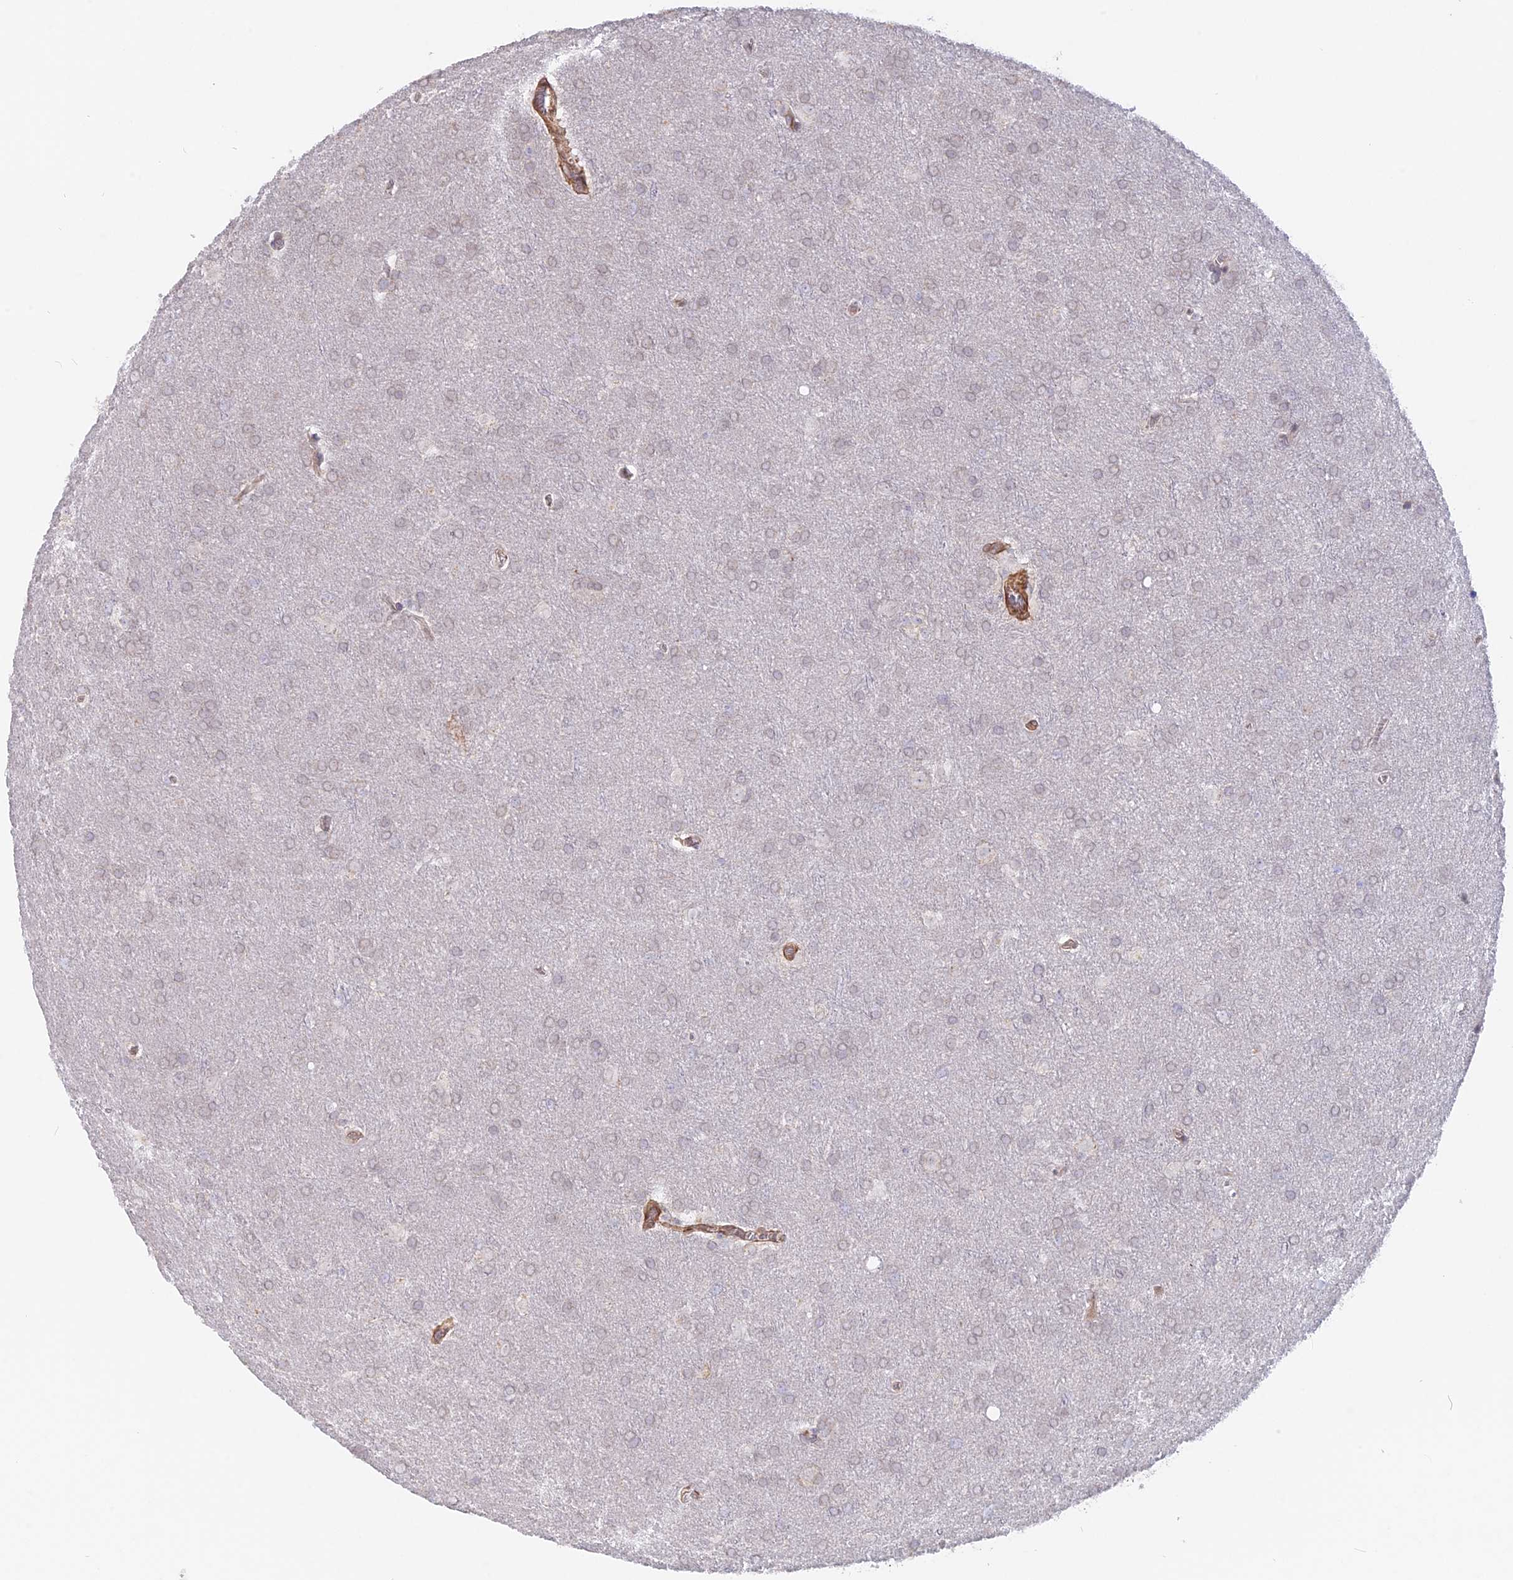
{"staining": {"intensity": "negative", "quantity": "none", "location": "none"}, "tissue": "glioma", "cell_type": "Tumor cells", "image_type": "cancer", "snomed": [{"axis": "morphology", "description": "Glioma, malignant, Low grade"}, {"axis": "topography", "description": "Brain"}], "caption": "The immunohistochemistry (IHC) photomicrograph has no significant staining in tumor cells of glioma tissue.", "gene": "CCDC154", "patient": {"sex": "female", "age": 32}}